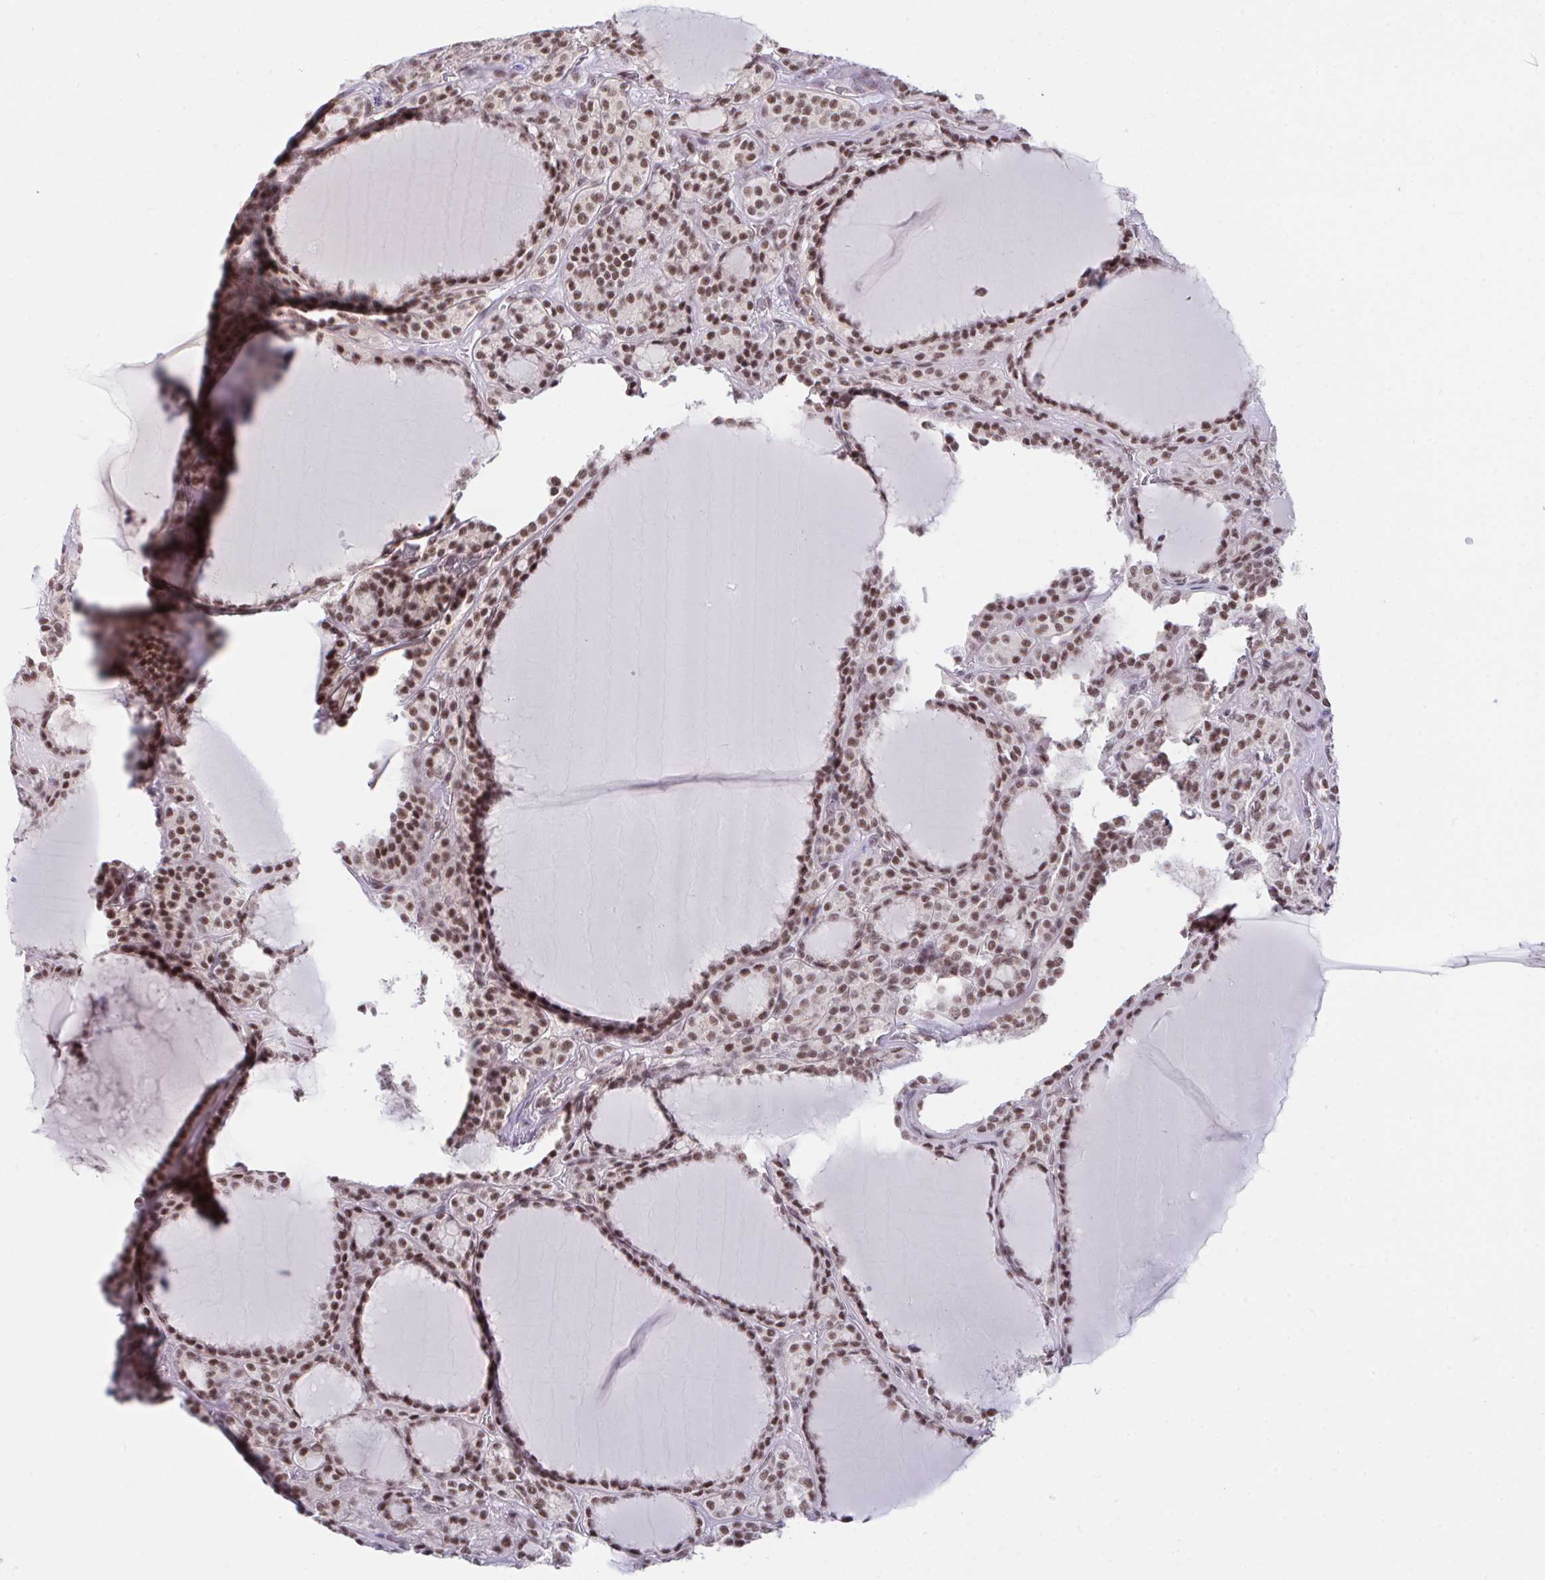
{"staining": {"intensity": "moderate", "quantity": ">75%", "location": "nuclear"}, "tissue": "thyroid cancer", "cell_type": "Tumor cells", "image_type": "cancer", "snomed": [{"axis": "morphology", "description": "Follicular adenoma carcinoma, NOS"}, {"axis": "topography", "description": "Thyroid gland"}], "caption": "Immunohistochemical staining of human thyroid cancer shows moderate nuclear protein positivity in approximately >75% of tumor cells. The staining is performed using DAB (3,3'-diaminobenzidine) brown chromogen to label protein expression. The nuclei are counter-stained blue using hematoxylin.", "gene": "OR6K3", "patient": {"sex": "female", "age": 63}}